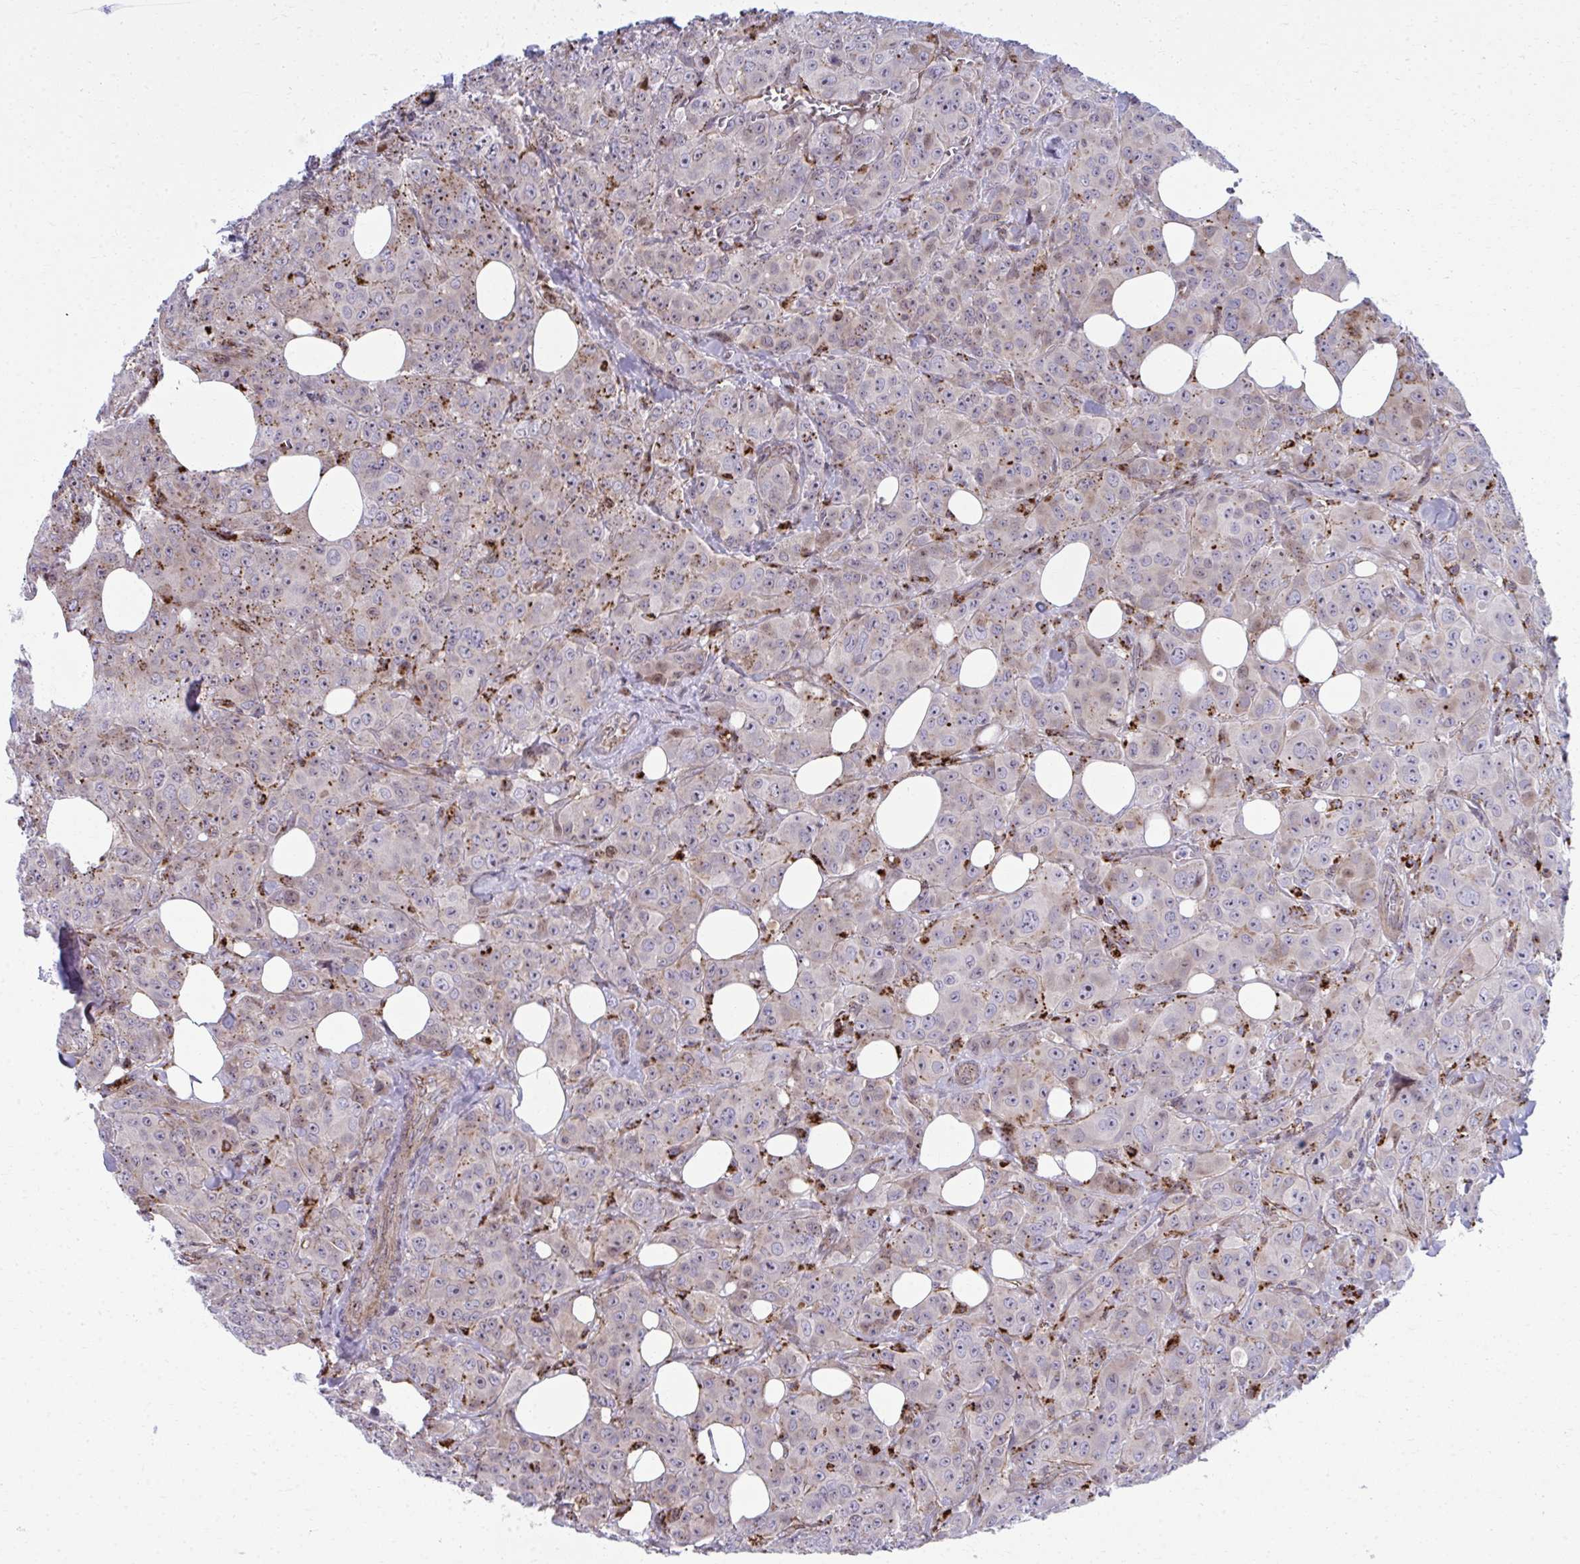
{"staining": {"intensity": "moderate", "quantity": "<25%", "location": "cytoplasmic/membranous"}, "tissue": "breast cancer", "cell_type": "Tumor cells", "image_type": "cancer", "snomed": [{"axis": "morphology", "description": "Normal tissue, NOS"}, {"axis": "morphology", "description": "Duct carcinoma"}, {"axis": "topography", "description": "Breast"}], "caption": "This photomicrograph reveals immunohistochemistry staining of human breast cancer, with low moderate cytoplasmic/membranous expression in about <25% of tumor cells.", "gene": "LRRC4B", "patient": {"sex": "female", "age": 43}}